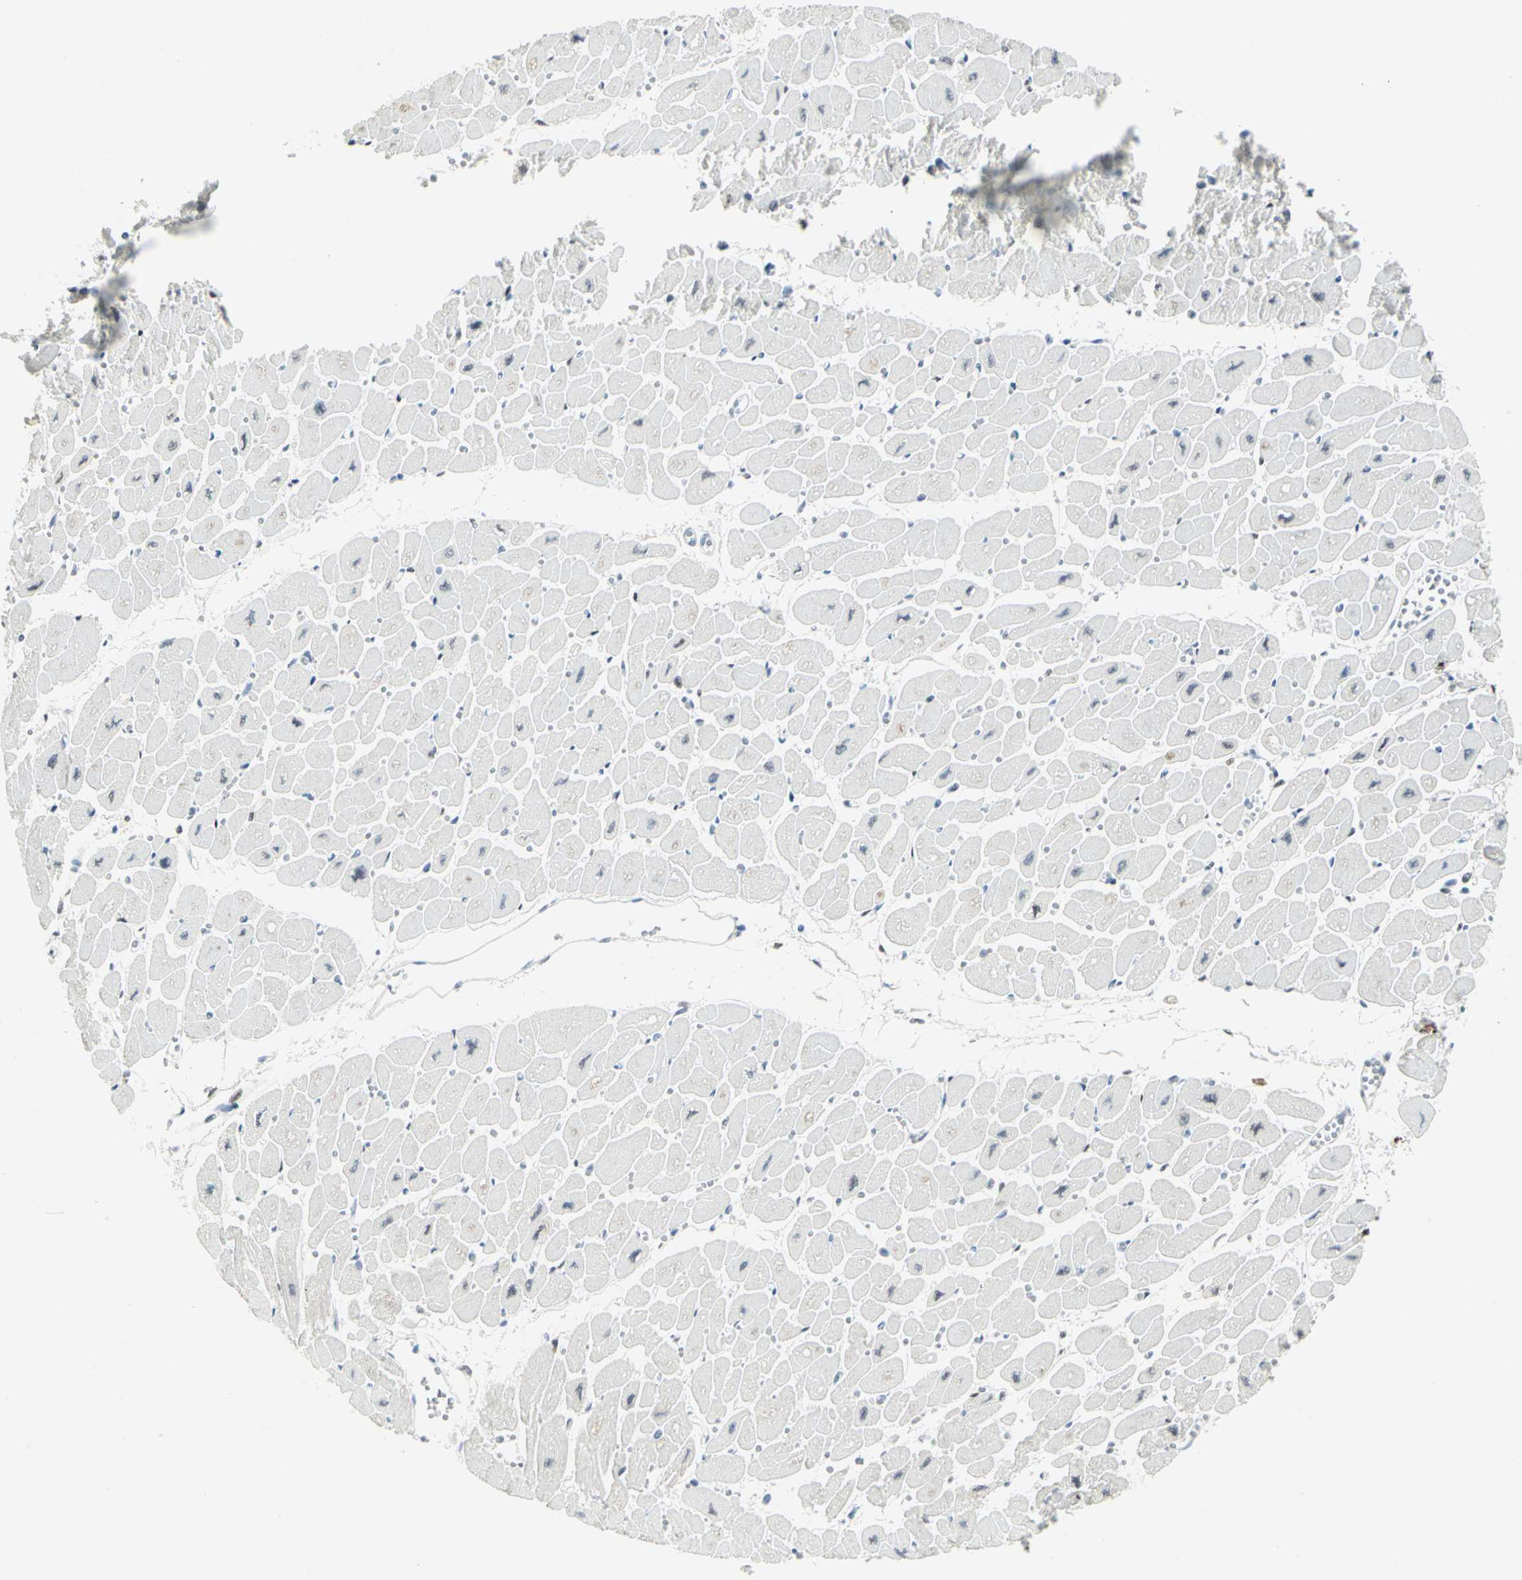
{"staining": {"intensity": "negative", "quantity": "none", "location": "none"}, "tissue": "heart muscle", "cell_type": "Cardiomyocytes", "image_type": "normal", "snomed": [{"axis": "morphology", "description": "Normal tissue, NOS"}, {"axis": "topography", "description": "Heart"}], "caption": "The immunohistochemistry micrograph has no significant positivity in cardiomyocytes of heart muscle.", "gene": "MEIS2", "patient": {"sex": "female", "age": 54}}